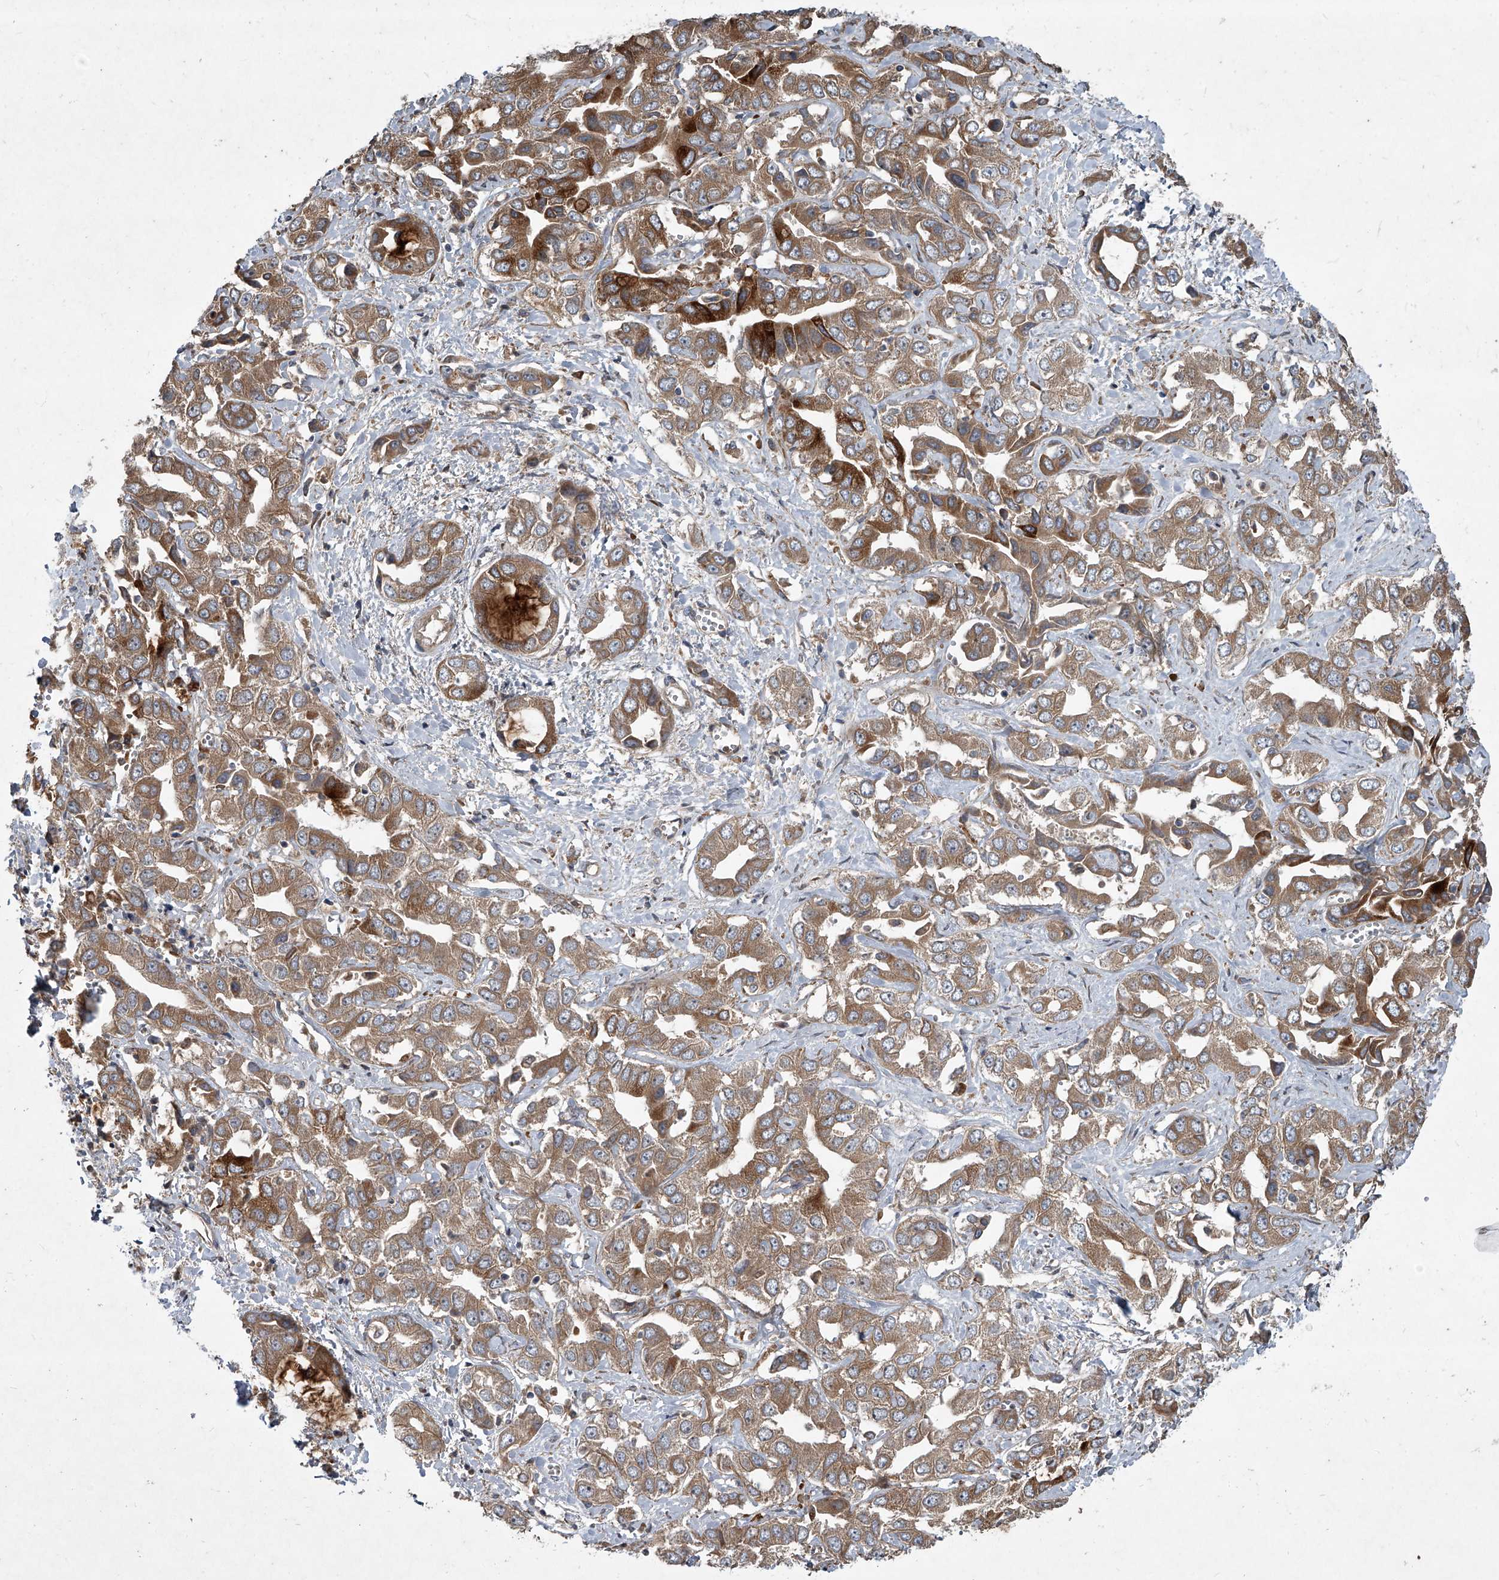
{"staining": {"intensity": "moderate", "quantity": ">75%", "location": "cytoplasmic/membranous"}, "tissue": "liver cancer", "cell_type": "Tumor cells", "image_type": "cancer", "snomed": [{"axis": "morphology", "description": "Cholangiocarcinoma"}, {"axis": "topography", "description": "Liver"}], "caption": "Brown immunohistochemical staining in liver cancer (cholangiocarcinoma) displays moderate cytoplasmic/membranous positivity in approximately >75% of tumor cells. Using DAB (brown) and hematoxylin (blue) stains, captured at high magnification using brightfield microscopy.", "gene": "EVA1C", "patient": {"sex": "female", "age": 52}}